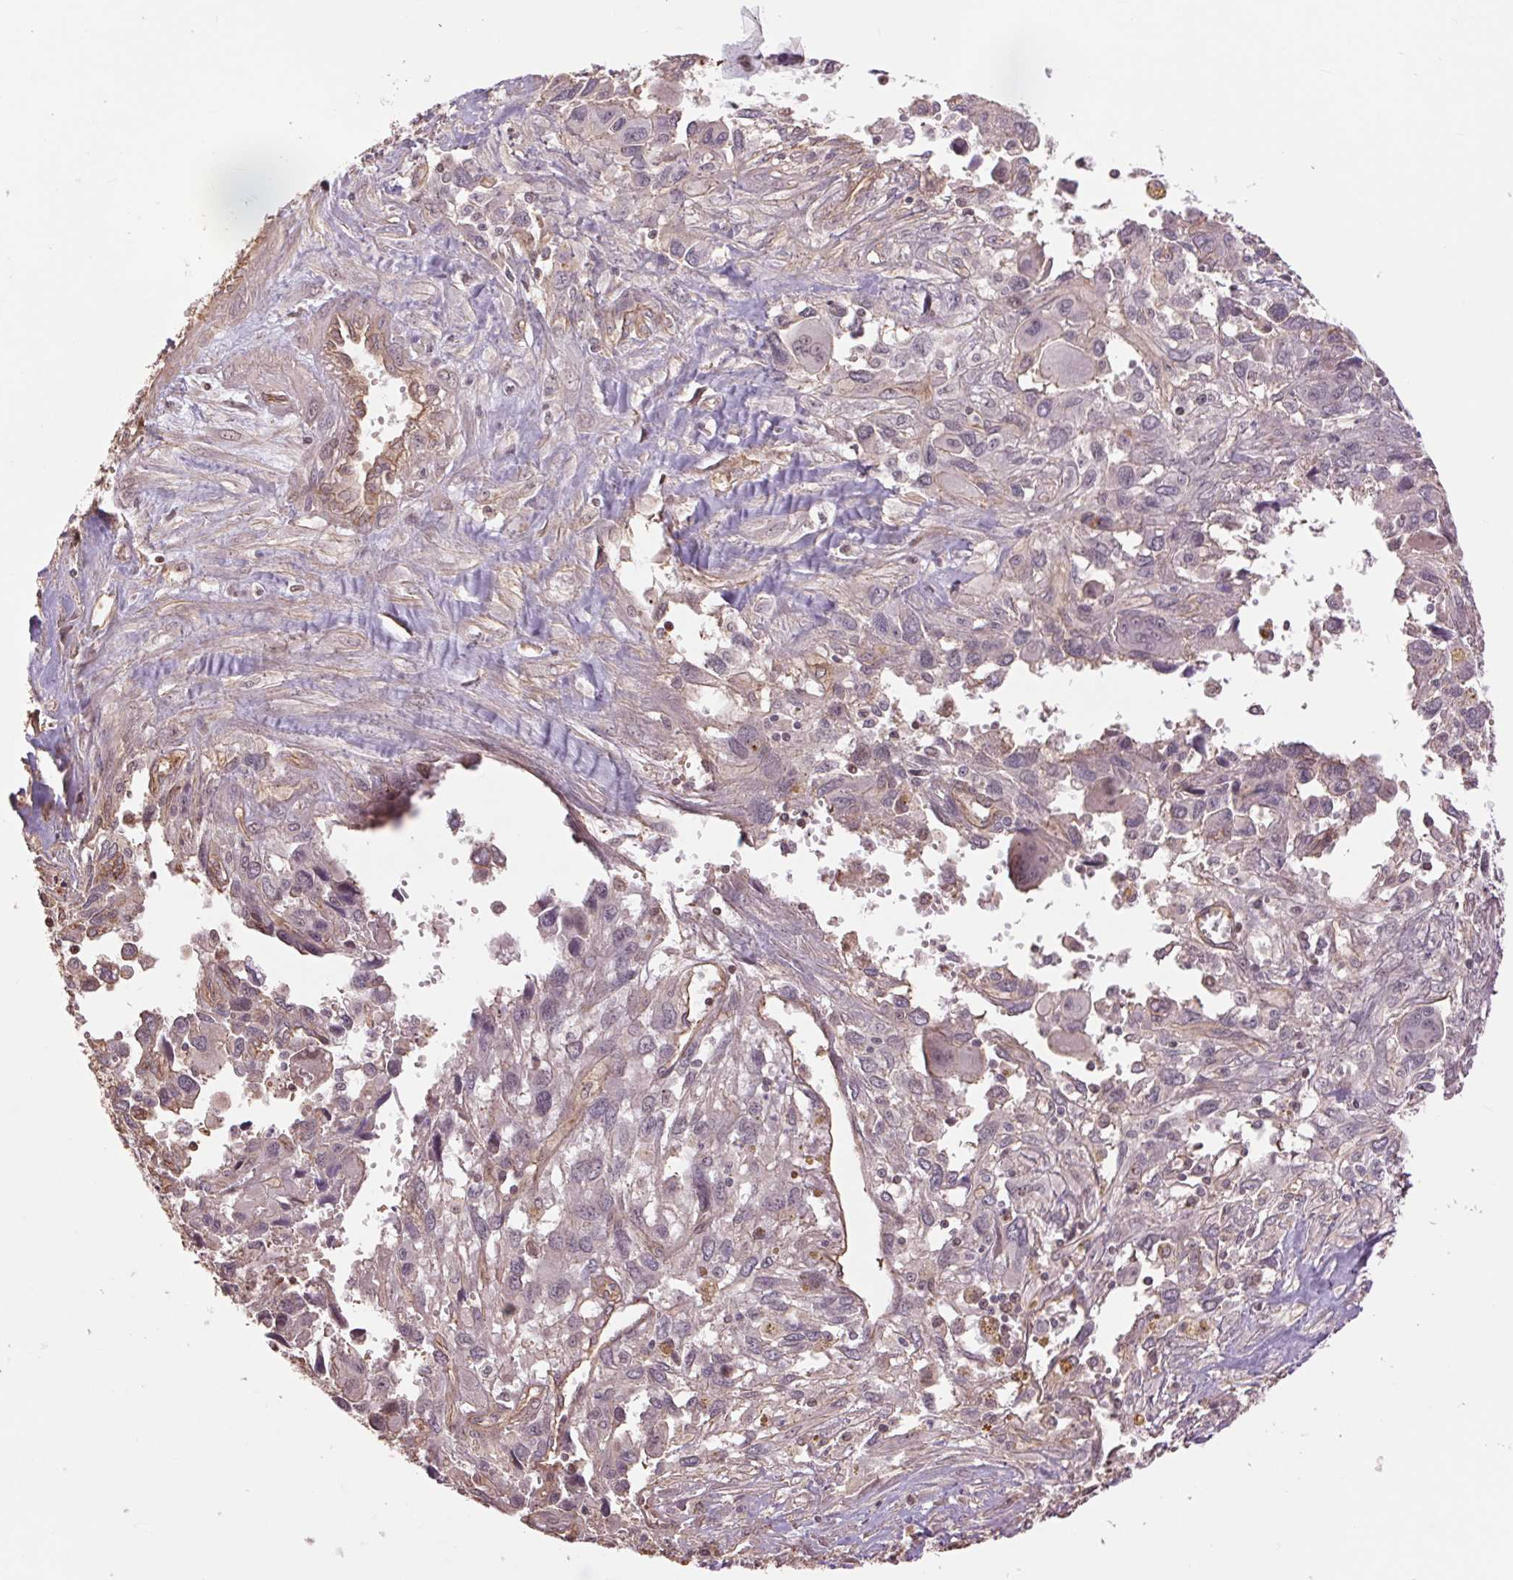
{"staining": {"intensity": "negative", "quantity": "none", "location": "none"}, "tissue": "pancreatic cancer", "cell_type": "Tumor cells", "image_type": "cancer", "snomed": [{"axis": "morphology", "description": "Adenocarcinoma, NOS"}, {"axis": "topography", "description": "Pancreas"}], "caption": "Tumor cells show no significant protein positivity in pancreatic cancer (adenocarcinoma).", "gene": "PALM", "patient": {"sex": "female", "age": 47}}